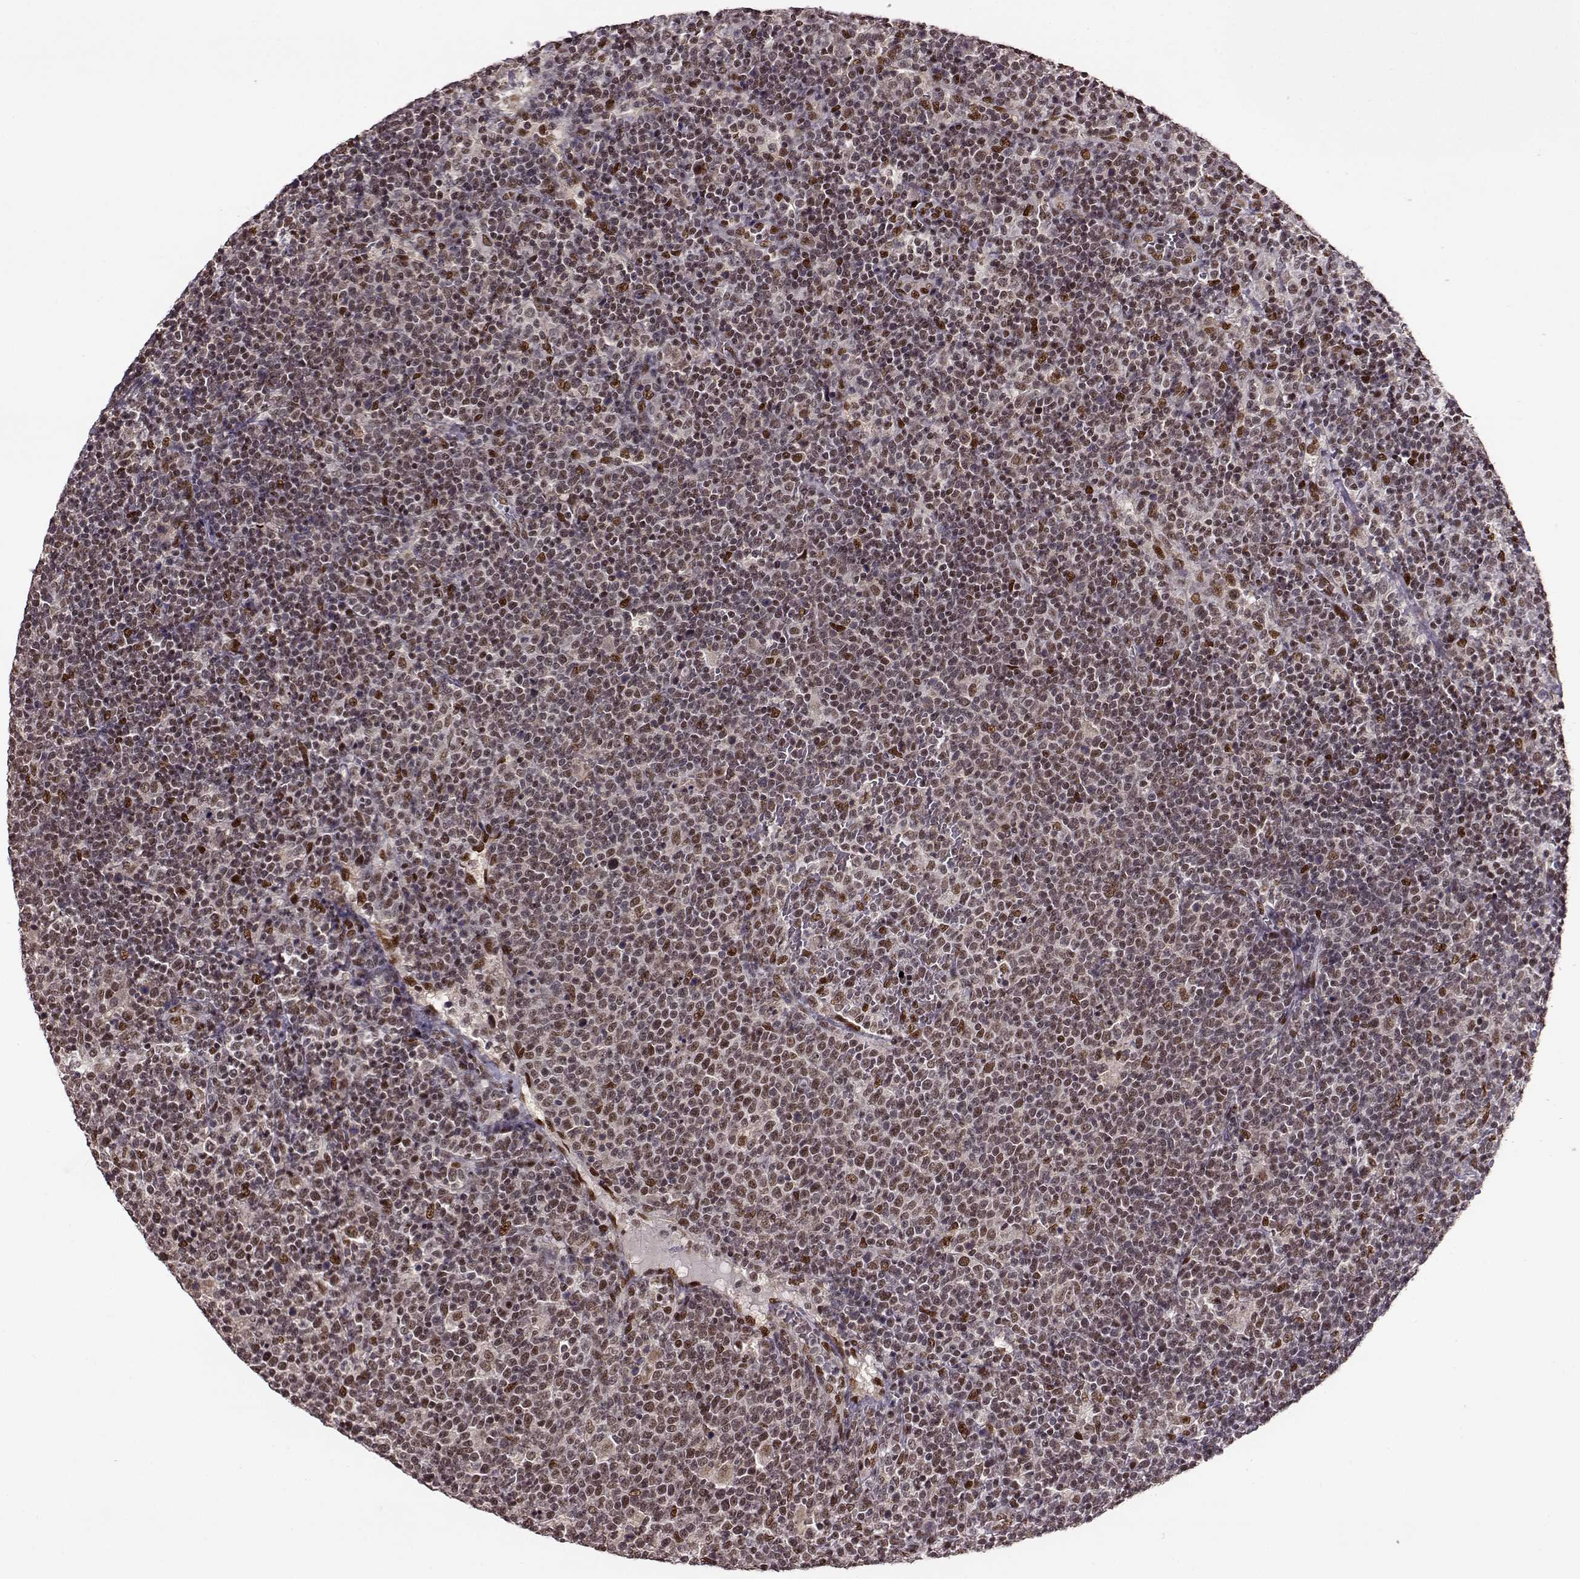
{"staining": {"intensity": "moderate", "quantity": "25%-75%", "location": "nuclear"}, "tissue": "lymphoma", "cell_type": "Tumor cells", "image_type": "cancer", "snomed": [{"axis": "morphology", "description": "Malignant lymphoma, non-Hodgkin's type, High grade"}, {"axis": "topography", "description": "Lymph node"}], "caption": "Malignant lymphoma, non-Hodgkin's type (high-grade) stained for a protein shows moderate nuclear positivity in tumor cells. (DAB (3,3'-diaminobenzidine) IHC with brightfield microscopy, high magnification).", "gene": "FTO", "patient": {"sex": "male", "age": 61}}